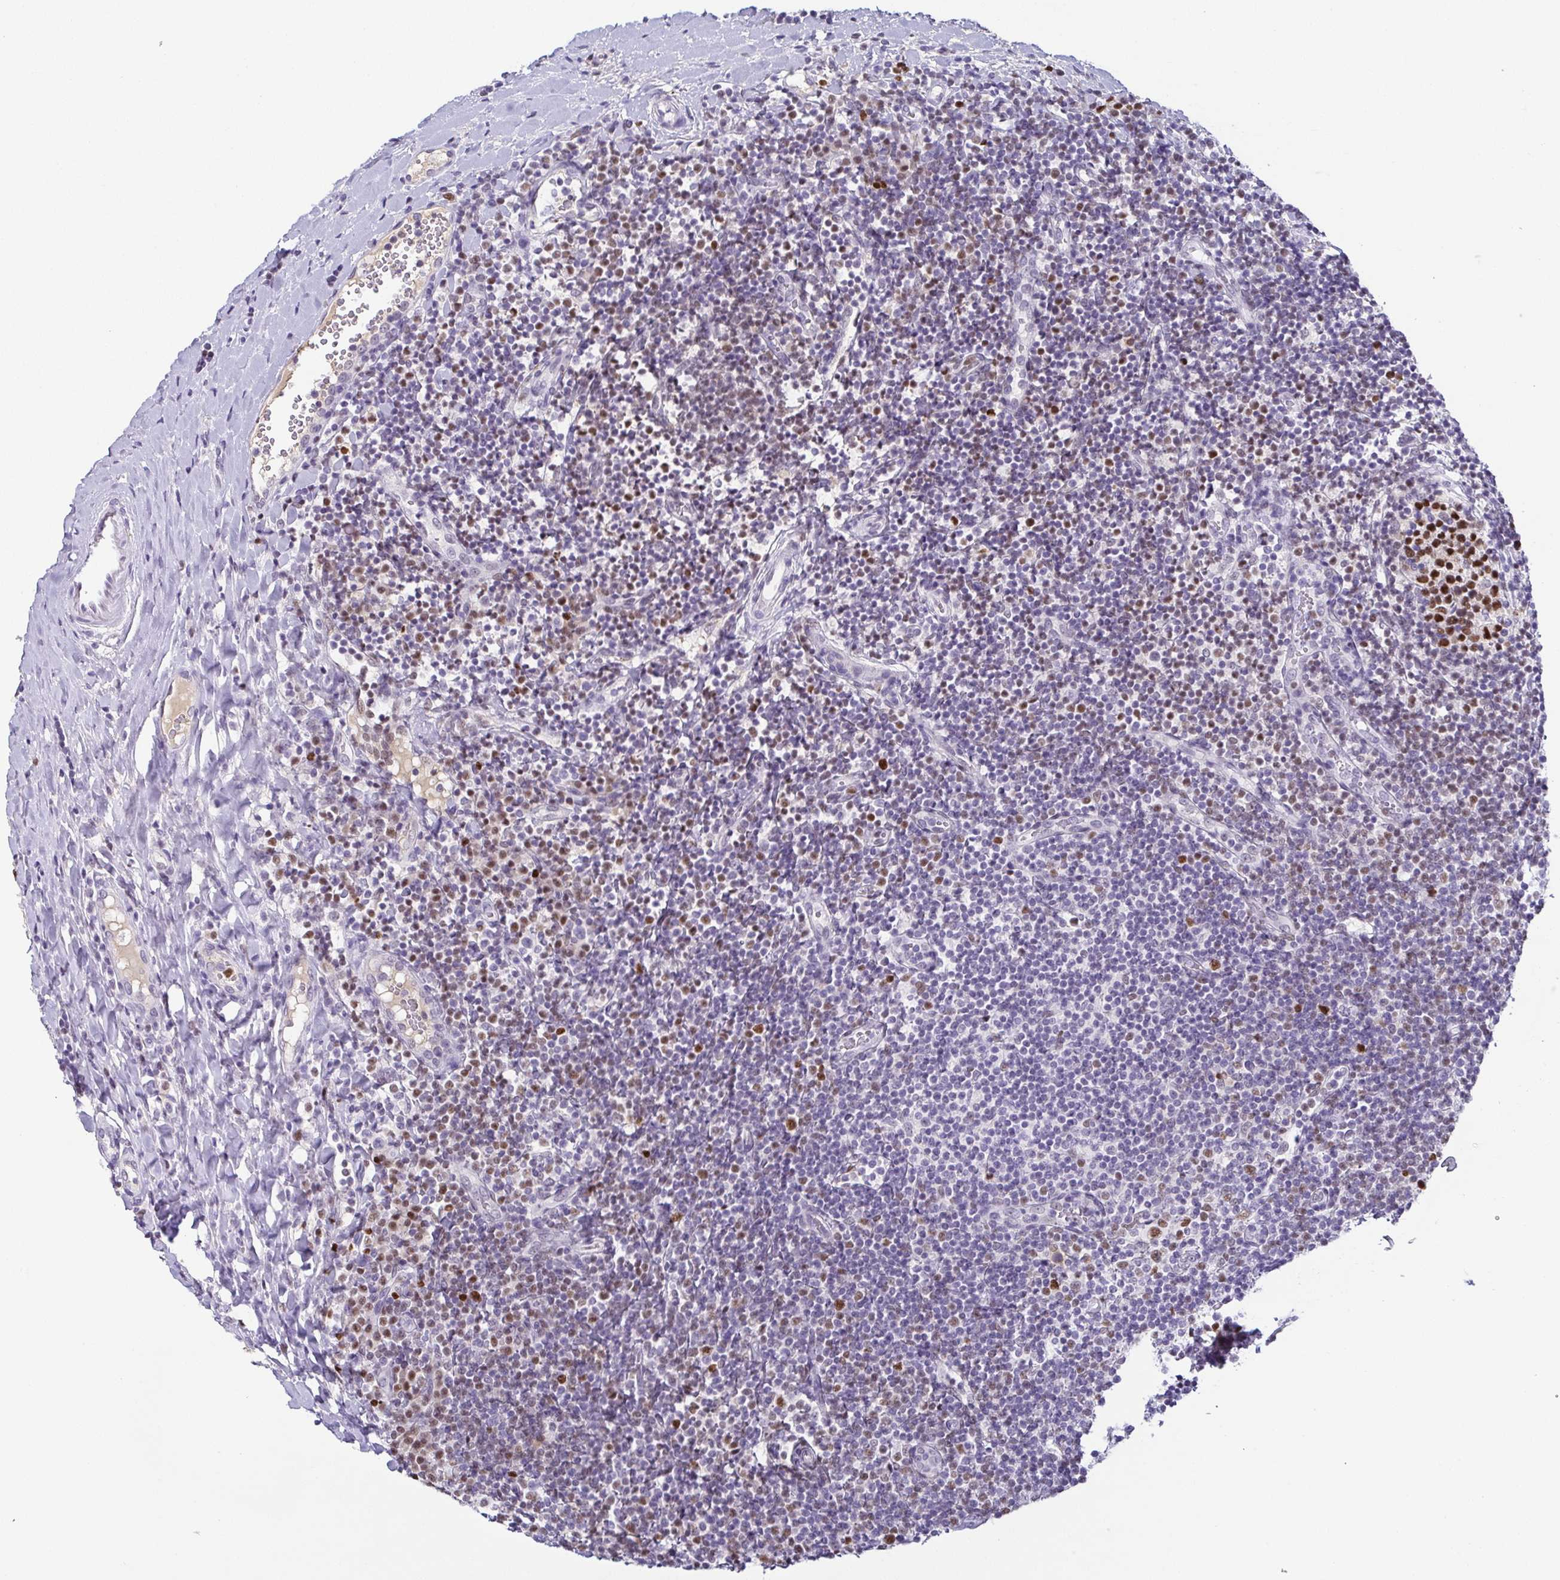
{"staining": {"intensity": "moderate", "quantity": "25%-75%", "location": "nuclear"}, "tissue": "tonsil", "cell_type": "Non-germinal center cells", "image_type": "normal", "snomed": [{"axis": "morphology", "description": "Normal tissue, NOS"}, {"axis": "topography", "description": "Tonsil"}], "caption": "Approximately 25%-75% of non-germinal center cells in normal human tonsil show moderate nuclear protein positivity as visualized by brown immunohistochemical staining.", "gene": "TCF3", "patient": {"sex": "female", "age": 10}}